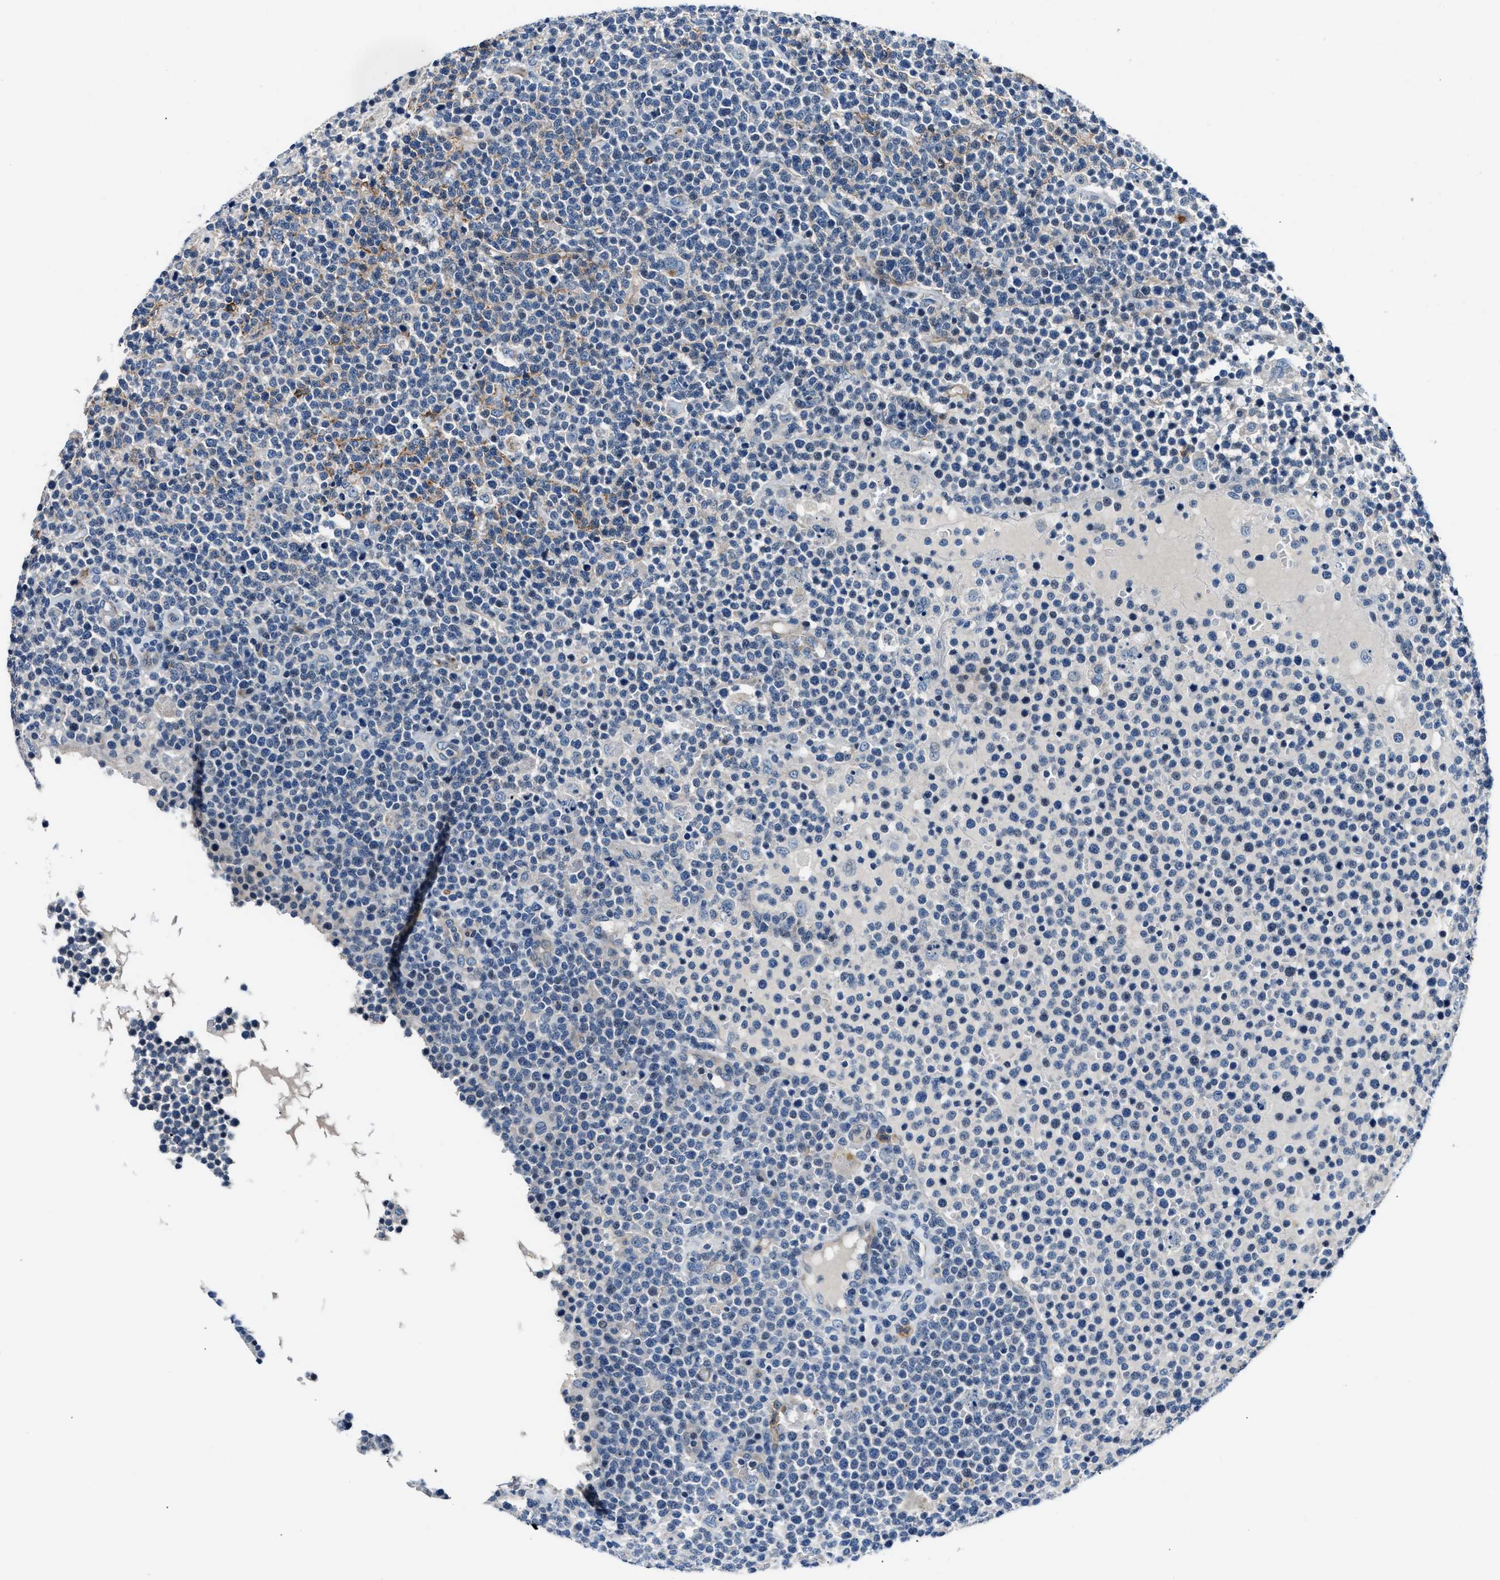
{"staining": {"intensity": "negative", "quantity": "none", "location": "none"}, "tissue": "lymphoma", "cell_type": "Tumor cells", "image_type": "cancer", "snomed": [{"axis": "morphology", "description": "Malignant lymphoma, non-Hodgkin's type, High grade"}, {"axis": "topography", "description": "Lymph node"}], "caption": "Human lymphoma stained for a protein using immunohistochemistry displays no positivity in tumor cells.", "gene": "MPDZ", "patient": {"sex": "male", "age": 61}}